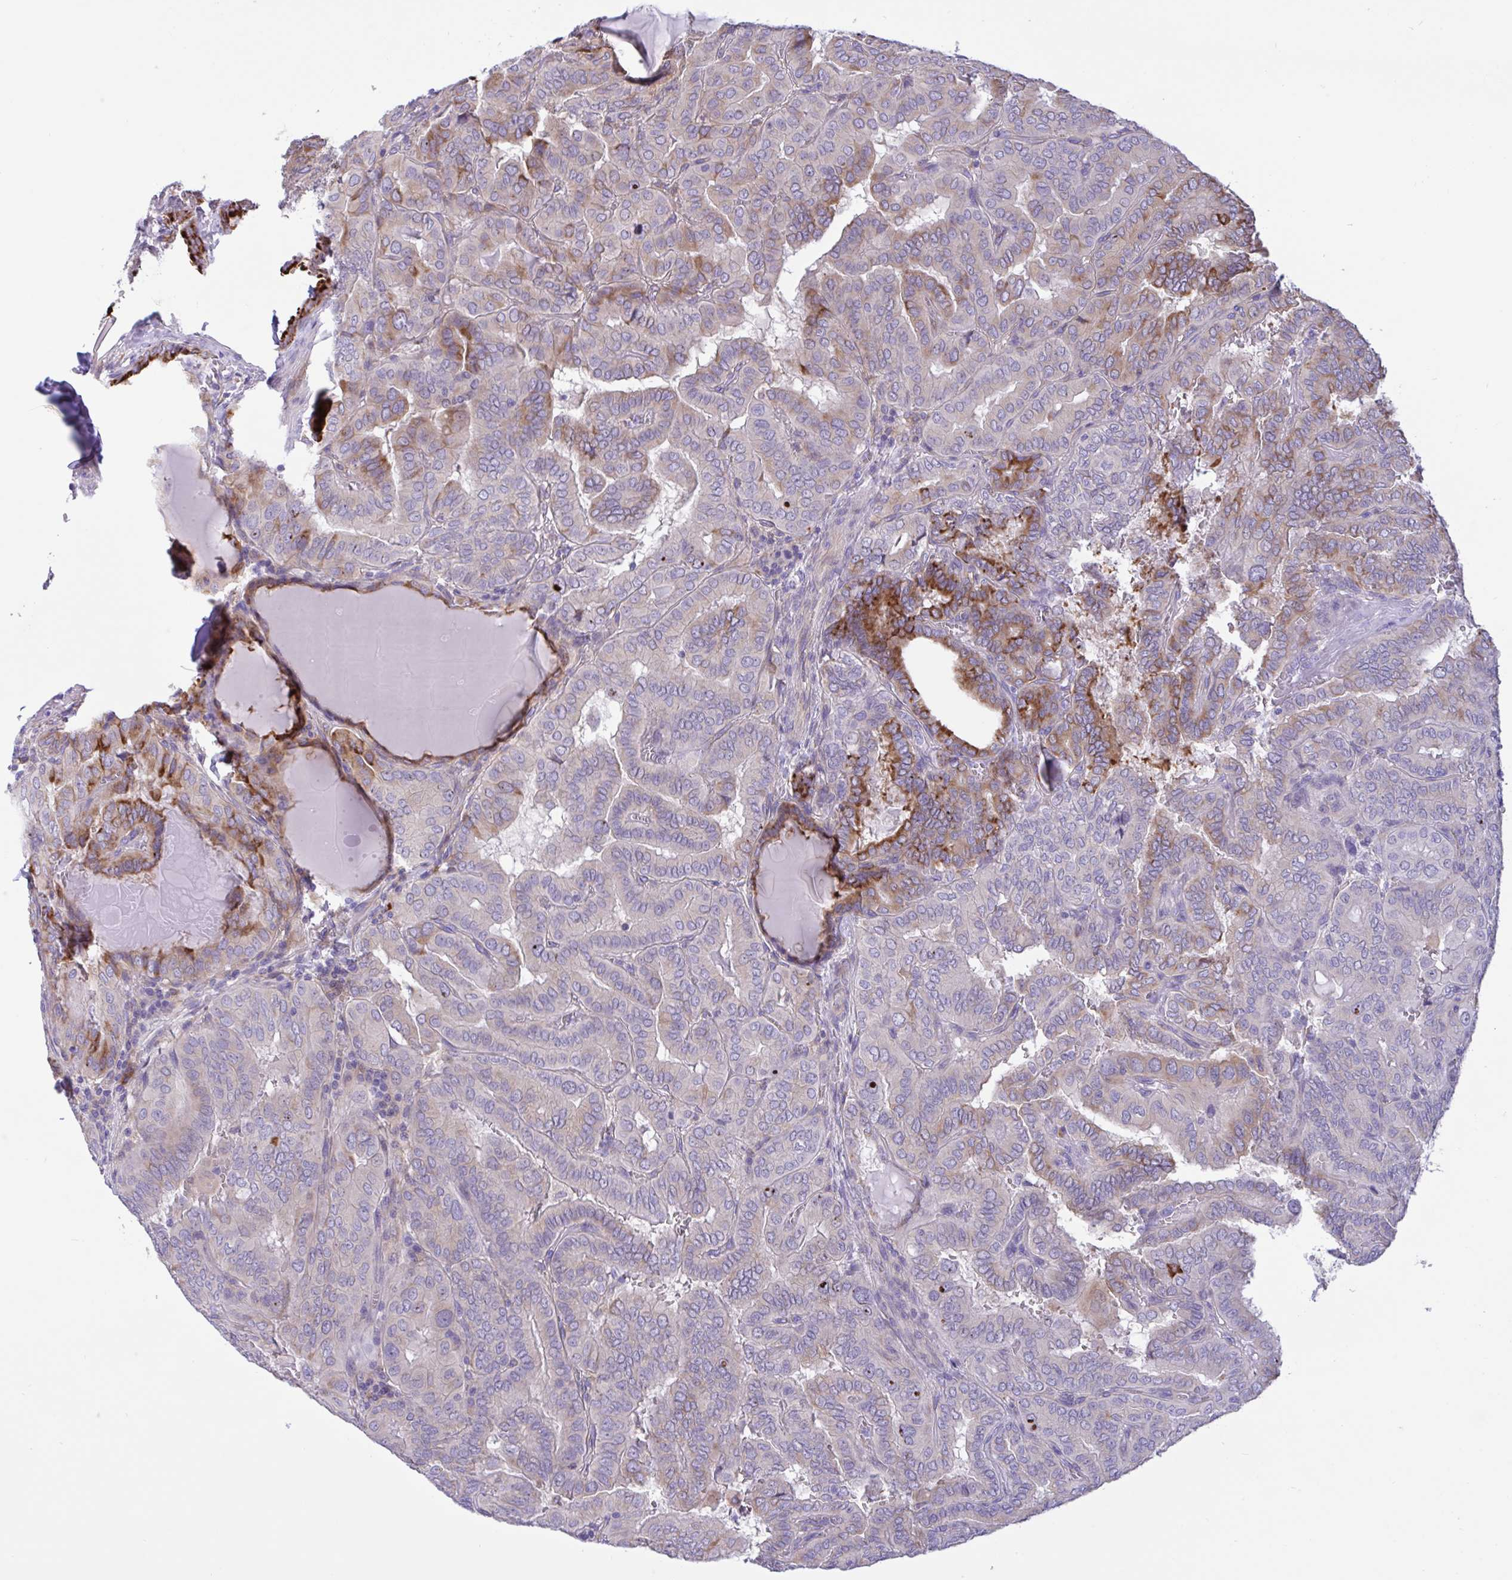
{"staining": {"intensity": "moderate", "quantity": "25%-75%", "location": "cytoplasmic/membranous"}, "tissue": "thyroid cancer", "cell_type": "Tumor cells", "image_type": "cancer", "snomed": [{"axis": "morphology", "description": "Papillary adenocarcinoma, NOS"}, {"axis": "topography", "description": "Thyroid gland"}], "caption": "DAB immunohistochemical staining of human thyroid cancer (papillary adenocarcinoma) exhibits moderate cytoplasmic/membranous protein positivity in approximately 25%-75% of tumor cells. The staining was performed using DAB, with brown indicating positive protein expression. Nuclei are stained blue with hematoxylin.", "gene": "DSC3", "patient": {"sex": "female", "age": 46}}